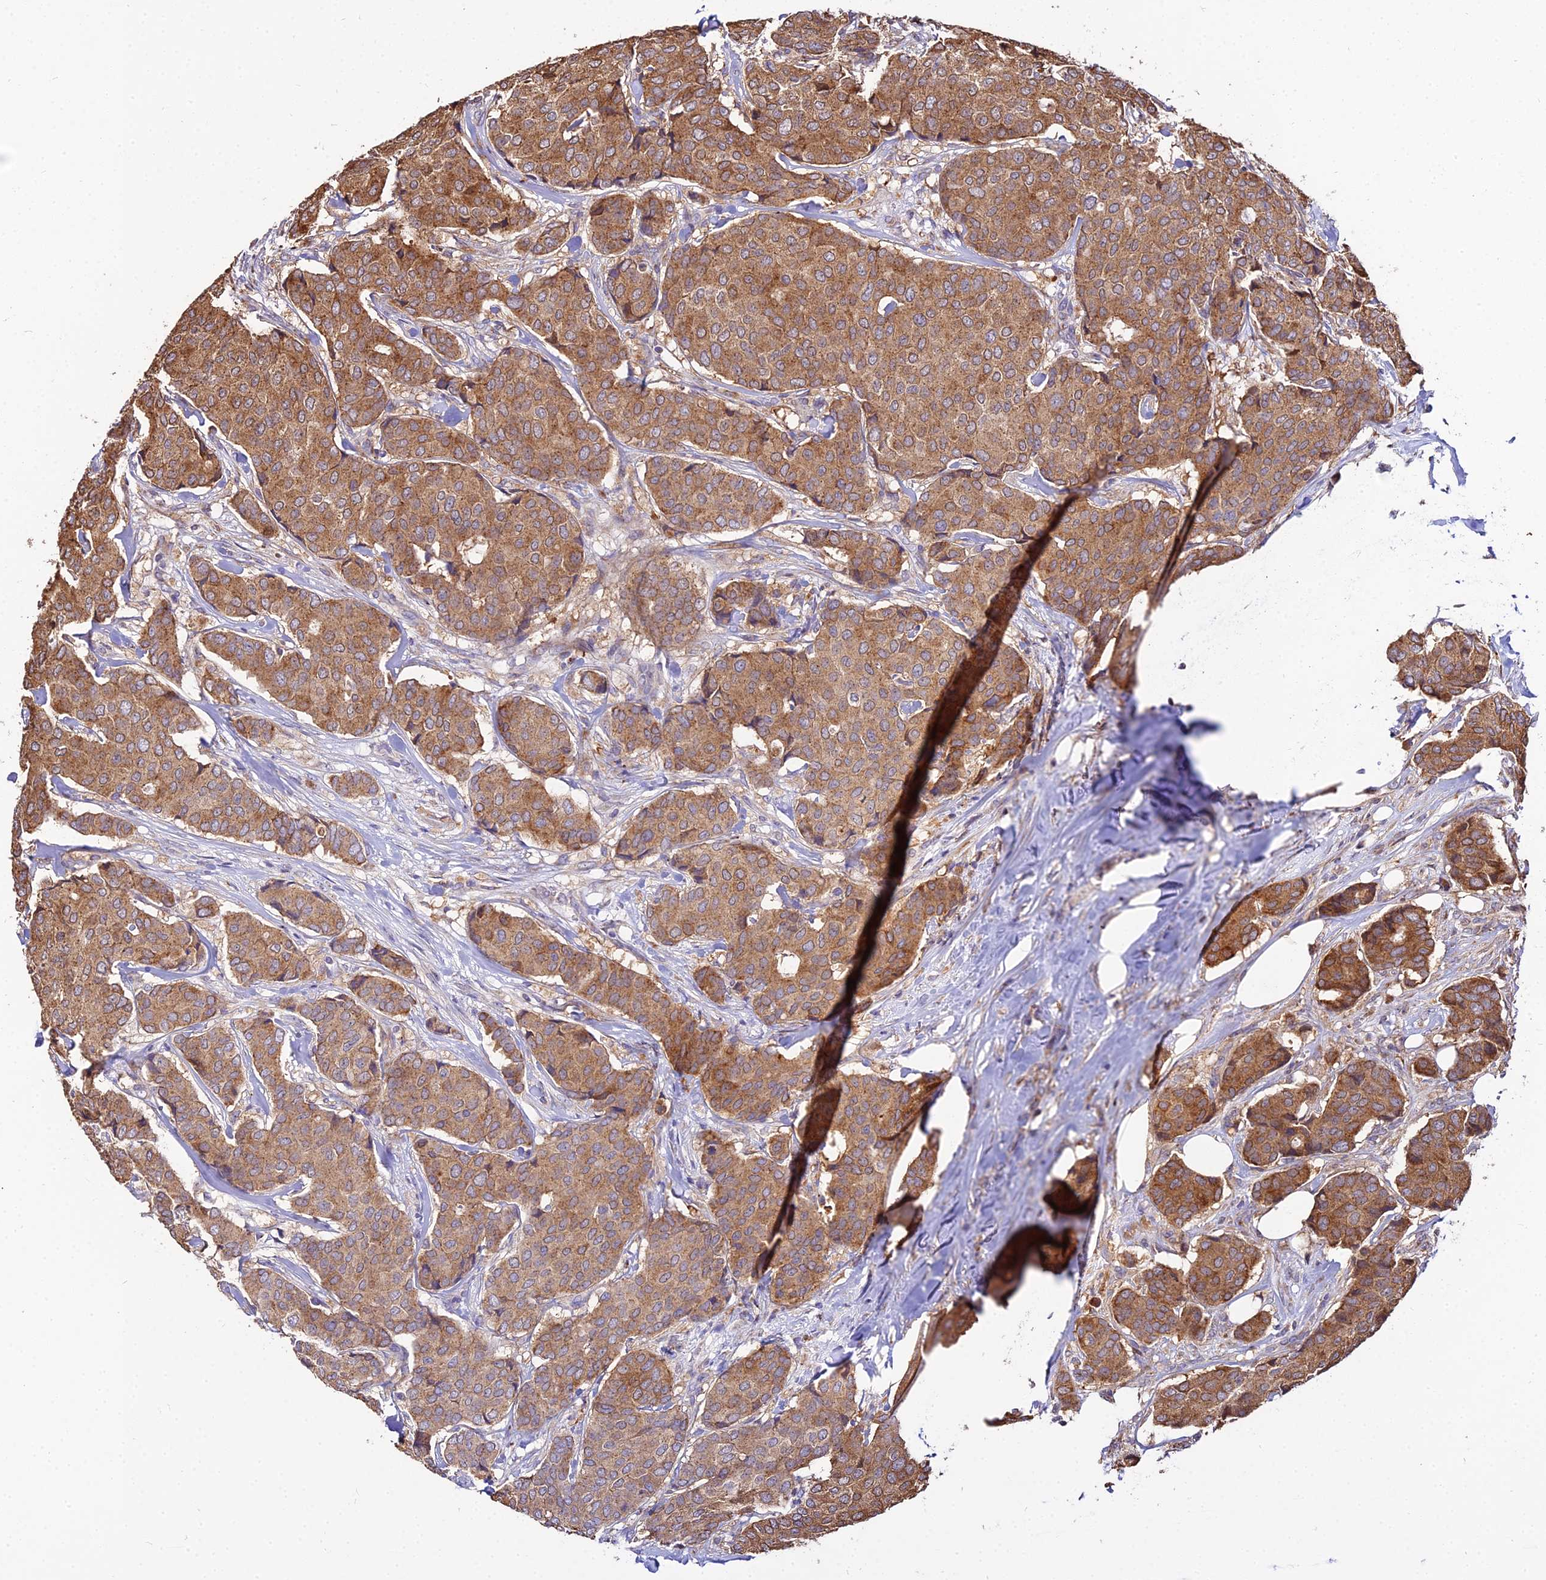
{"staining": {"intensity": "moderate", "quantity": ">75%", "location": "cytoplasmic/membranous"}, "tissue": "breast cancer", "cell_type": "Tumor cells", "image_type": "cancer", "snomed": [{"axis": "morphology", "description": "Duct carcinoma"}, {"axis": "topography", "description": "Breast"}], "caption": "Protein staining exhibits moderate cytoplasmic/membranous positivity in approximately >75% of tumor cells in breast cancer (invasive ductal carcinoma).", "gene": "PEX19", "patient": {"sex": "female", "age": 75}}